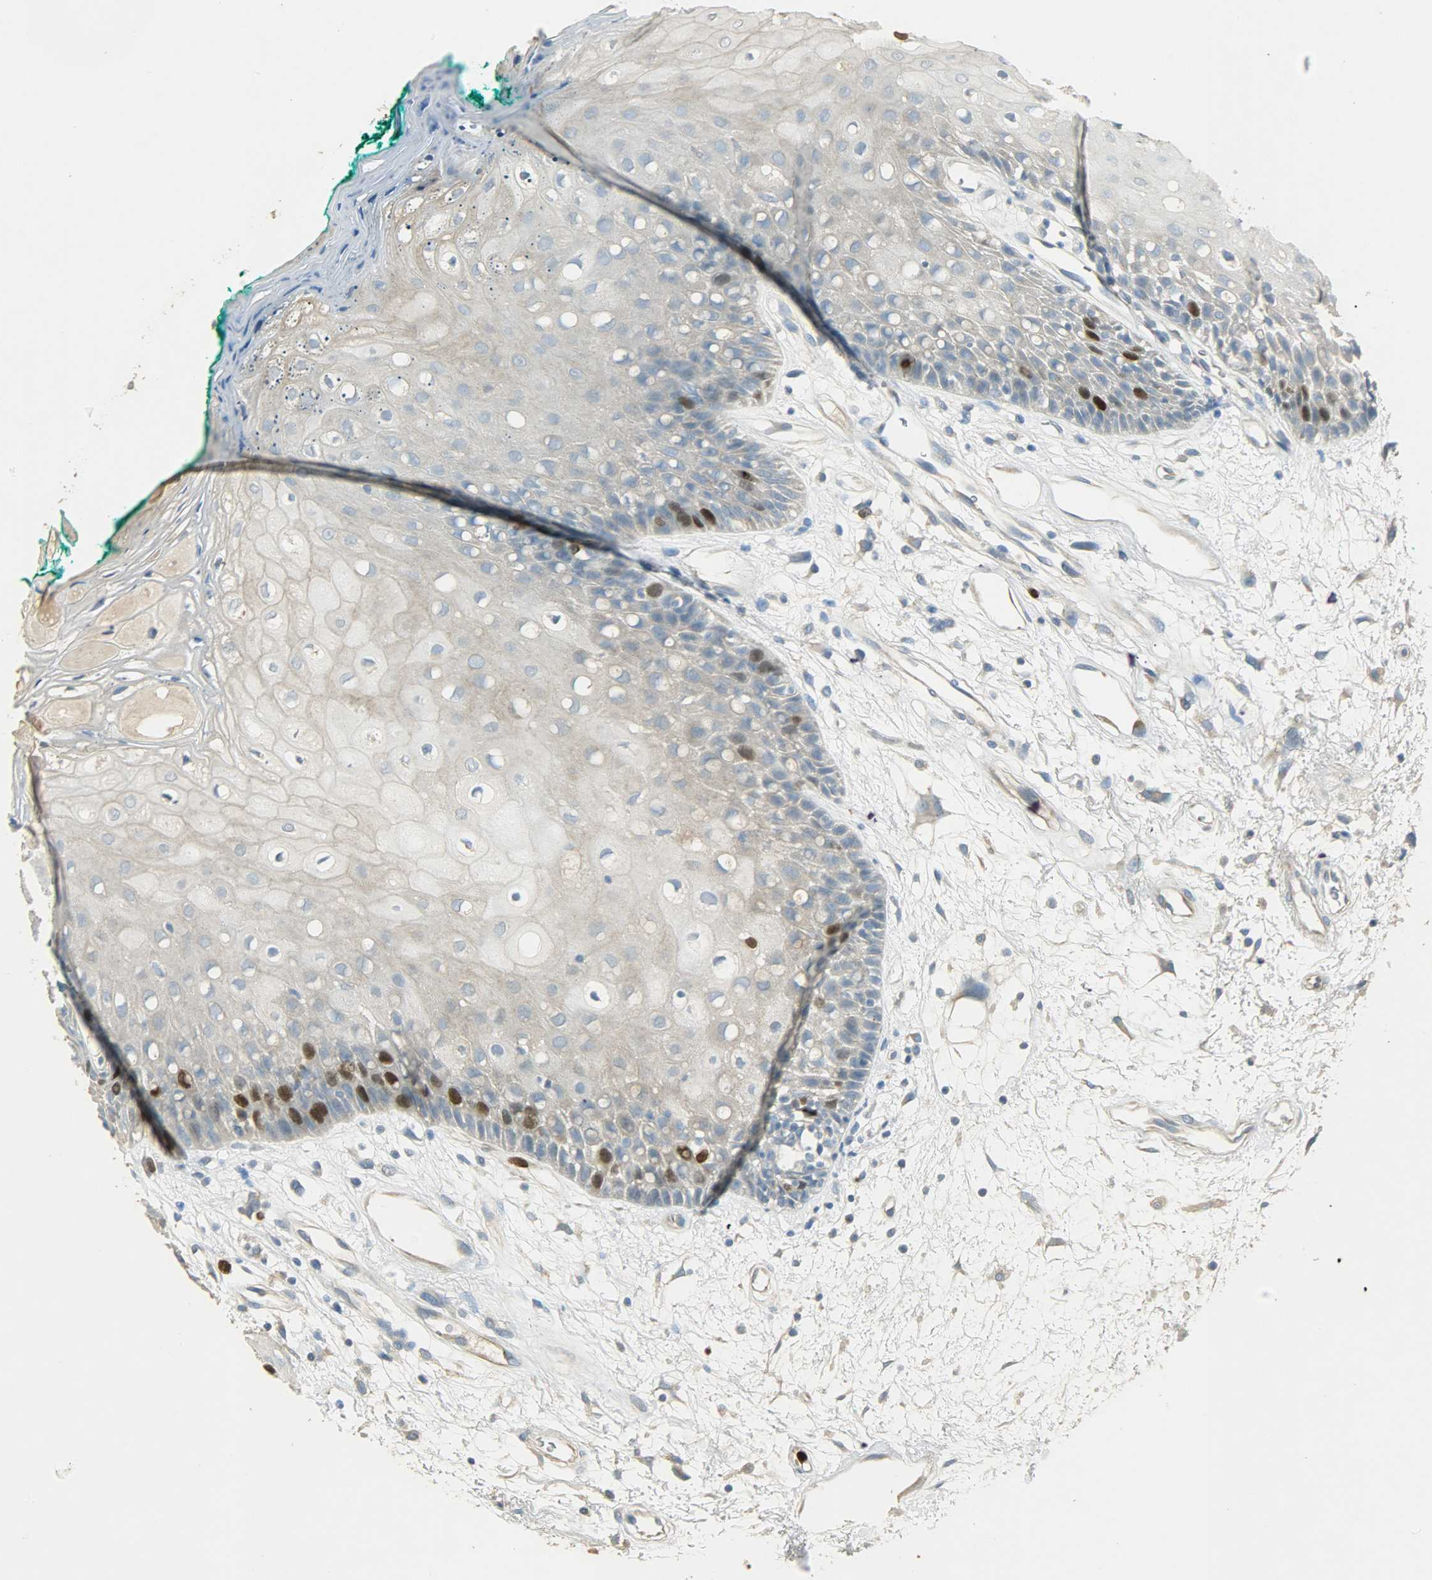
{"staining": {"intensity": "strong", "quantity": "<25%", "location": "cytoplasmic/membranous,nuclear"}, "tissue": "oral mucosa", "cell_type": "Squamous epithelial cells", "image_type": "normal", "snomed": [{"axis": "morphology", "description": "Normal tissue, NOS"}, {"axis": "morphology", "description": "Squamous cell carcinoma, NOS"}, {"axis": "topography", "description": "Skeletal muscle"}, {"axis": "topography", "description": "Oral tissue"}, {"axis": "topography", "description": "Head-Neck"}], "caption": "Immunohistochemistry (IHC) of normal human oral mucosa reveals medium levels of strong cytoplasmic/membranous,nuclear positivity in about <25% of squamous epithelial cells. (brown staining indicates protein expression, while blue staining denotes nuclei).", "gene": "TPX2", "patient": {"sex": "female", "age": 84}}